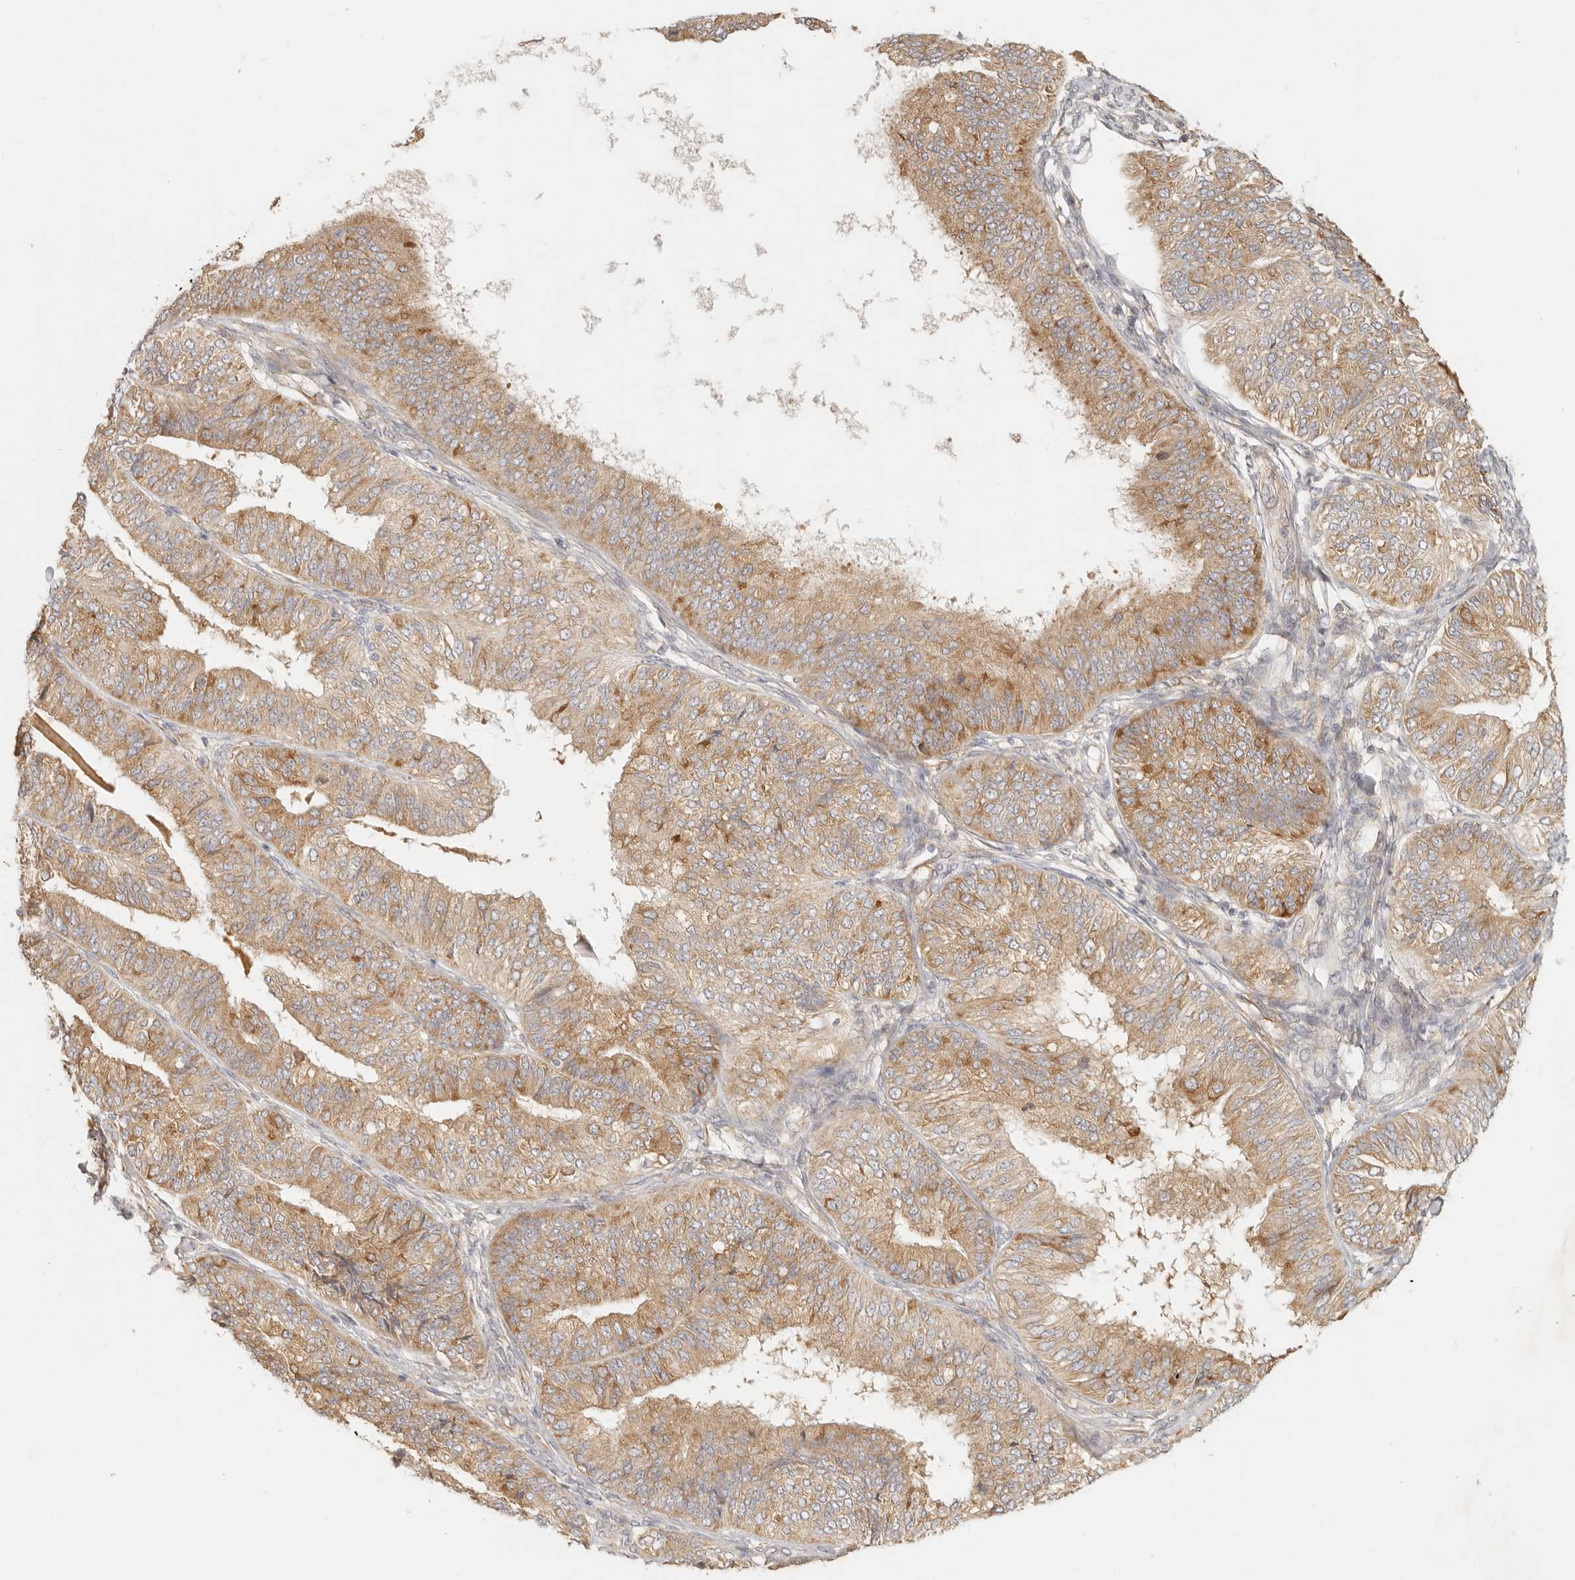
{"staining": {"intensity": "moderate", "quantity": ">75%", "location": "cytoplasmic/membranous"}, "tissue": "endometrial cancer", "cell_type": "Tumor cells", "image_type": "cancer", "snomed": [{"axis": "morphology", "description": "Adenocarcinoma, NOS"}, {"axis": "topography", "description": "Endometrium"}], "caption": "Immunohistochemistry of endometrial cancer displays medium levels of moderate cytoplasmic/membranous expression in approximately >75% of tumor cells.", "gene": "PABPC4", "patient": {"sex": "female", "age": 58}}